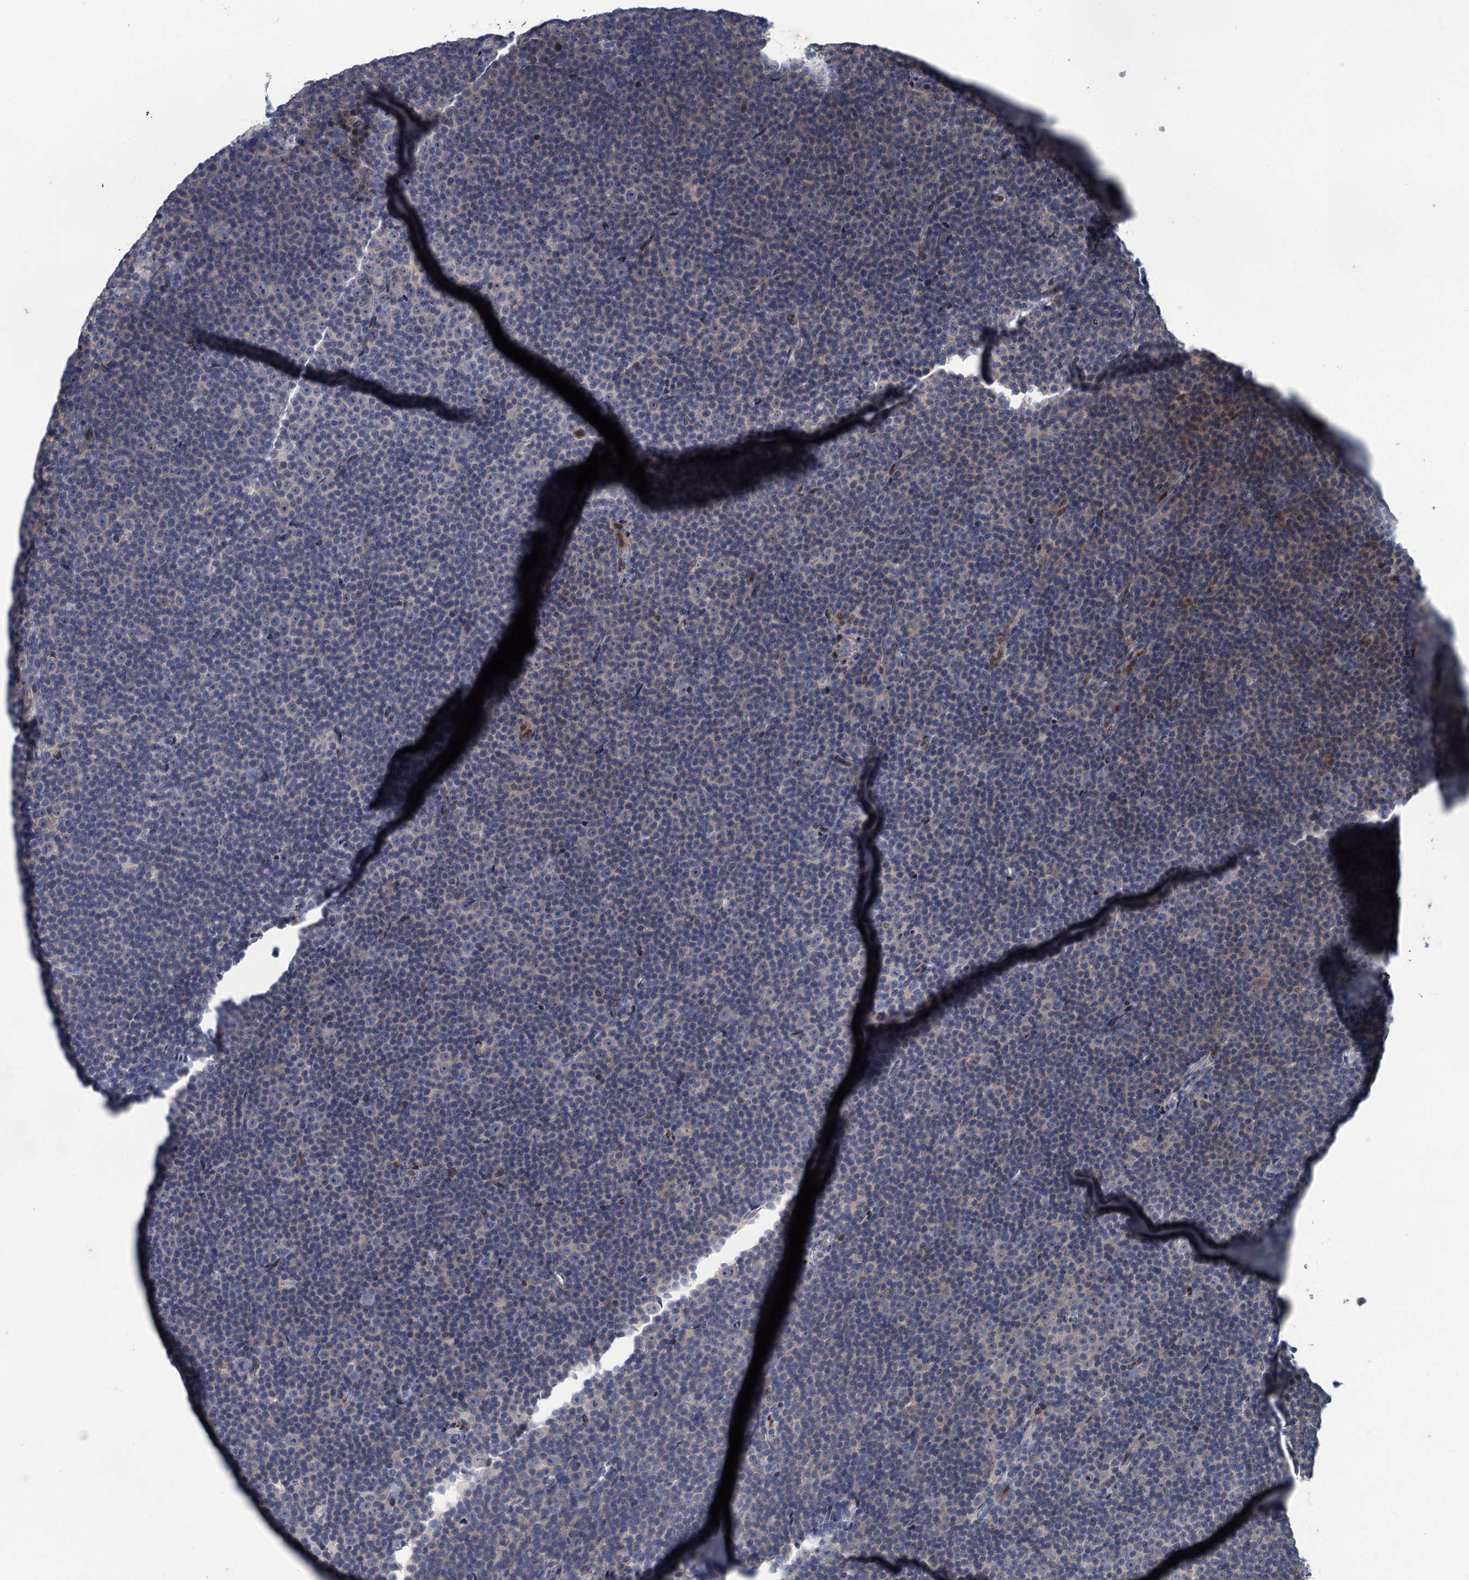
{"staining": {"intensity": "negative", "quantity": "none", "location": "none"}, "tissue": "lymphoma", "cell_type": "Tumor cells", "image_type": "cancer", "snomed": [{"axis": "morphology", "description": "Malignant lymphoma, non-Hodgkin's type, Low grade"}, {"axis": "topography", "description": "Lymph node"}], "caption": "An image of lymphoma stained for a protein exhibits no brown staining in tumor cells.", "gene": "ESYT3", "patient": {"sex": "female", "age": 67}}